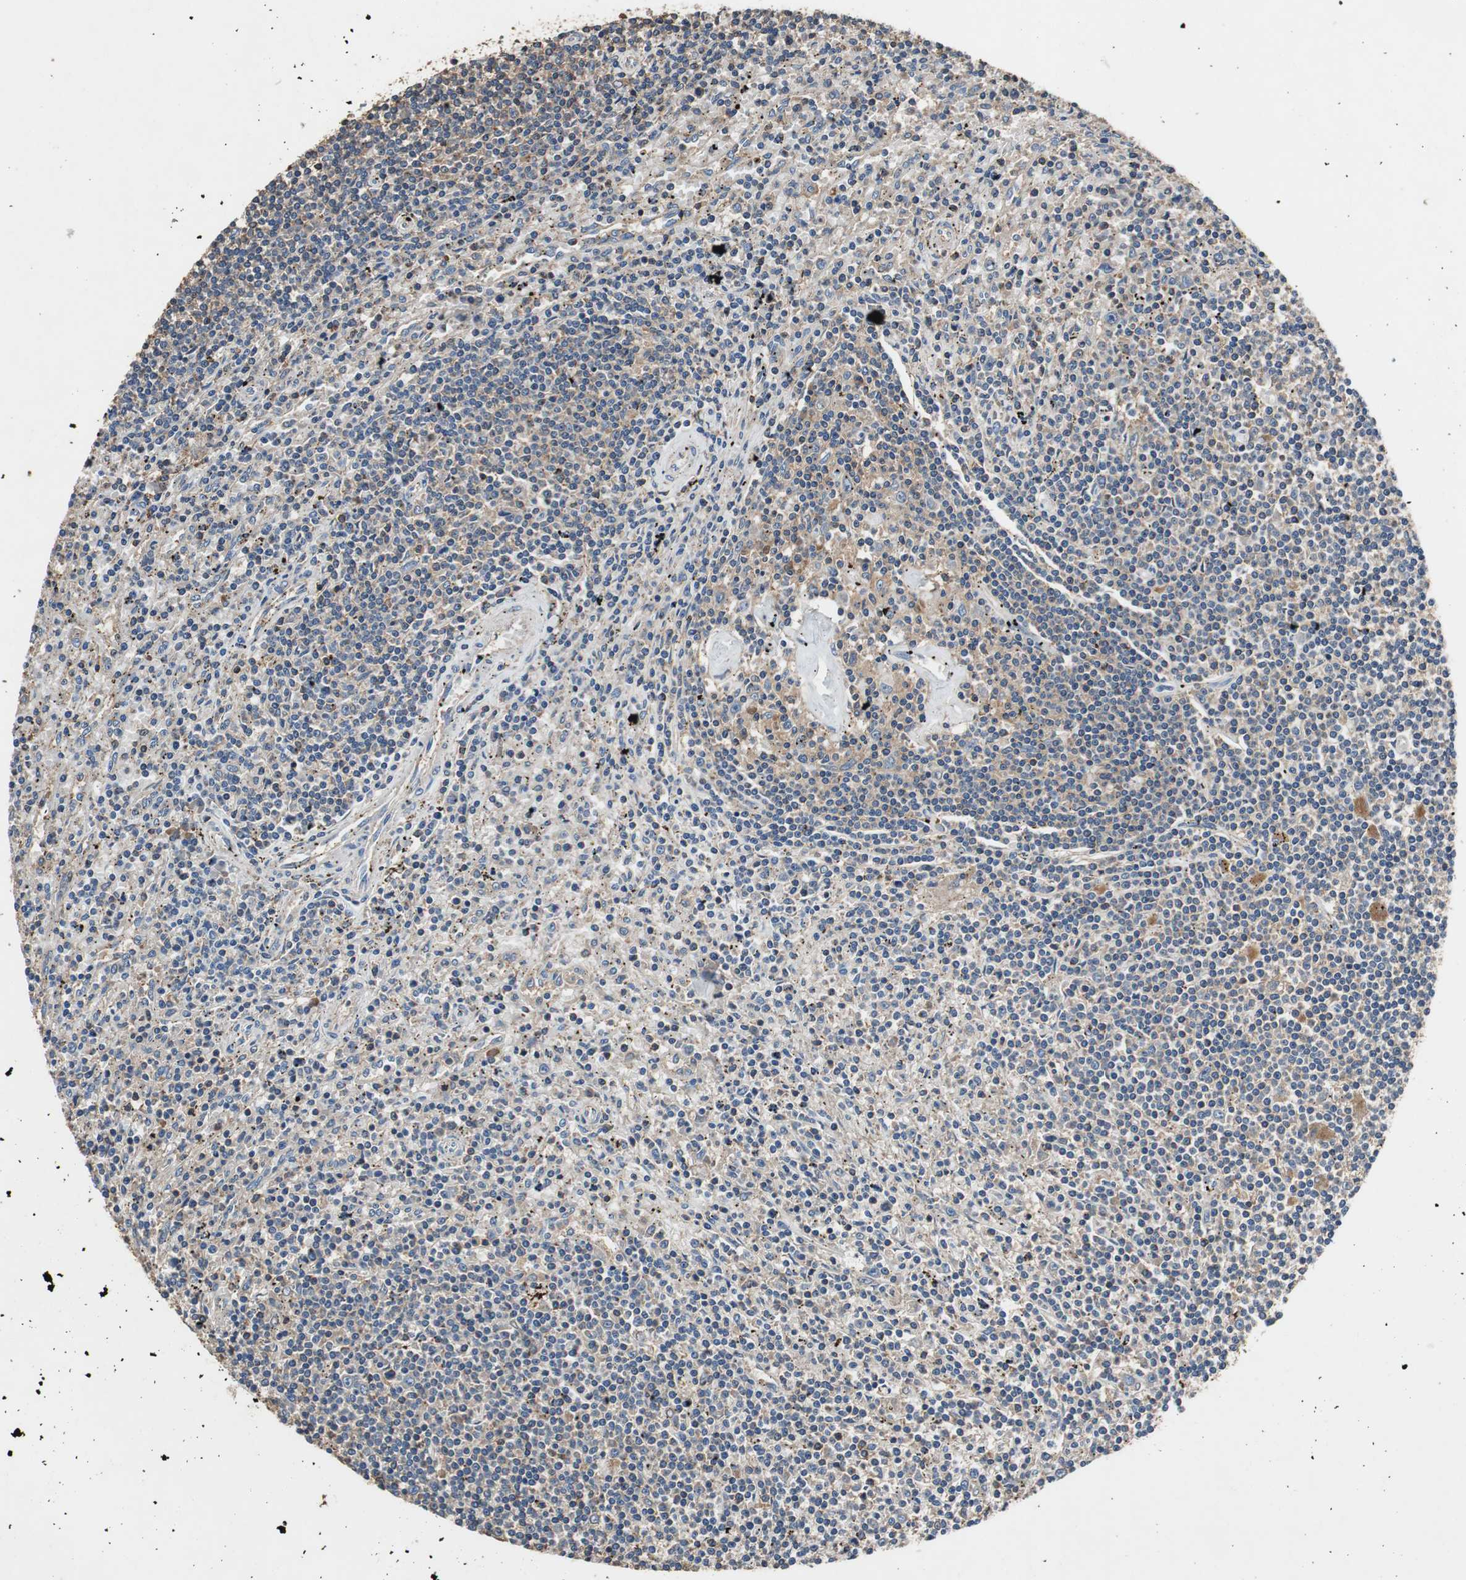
{"staining": {"intensity": "weak", "quantity": "<25%", "location": "cytoplasmic/membranous"}, "tissue": "lymphoma", "cell_type": "Tumor cells", "image_type": "cancer", "snomed": [{"axis": "morphology", "description": "Malignant lymphoma, non-Hodgkin's type, Low grade"}, {"axis": "topography", "description": "Spleen"}], "caption": "Human malignant lymphoma, non-Hodgkin's type (low-grade) stained for a protein using immunohistochemistry (IHC) reveals no staining in tumor cells.", "gene": "TNFRSF14", "patient": {"sex": "male", "age": 76}}